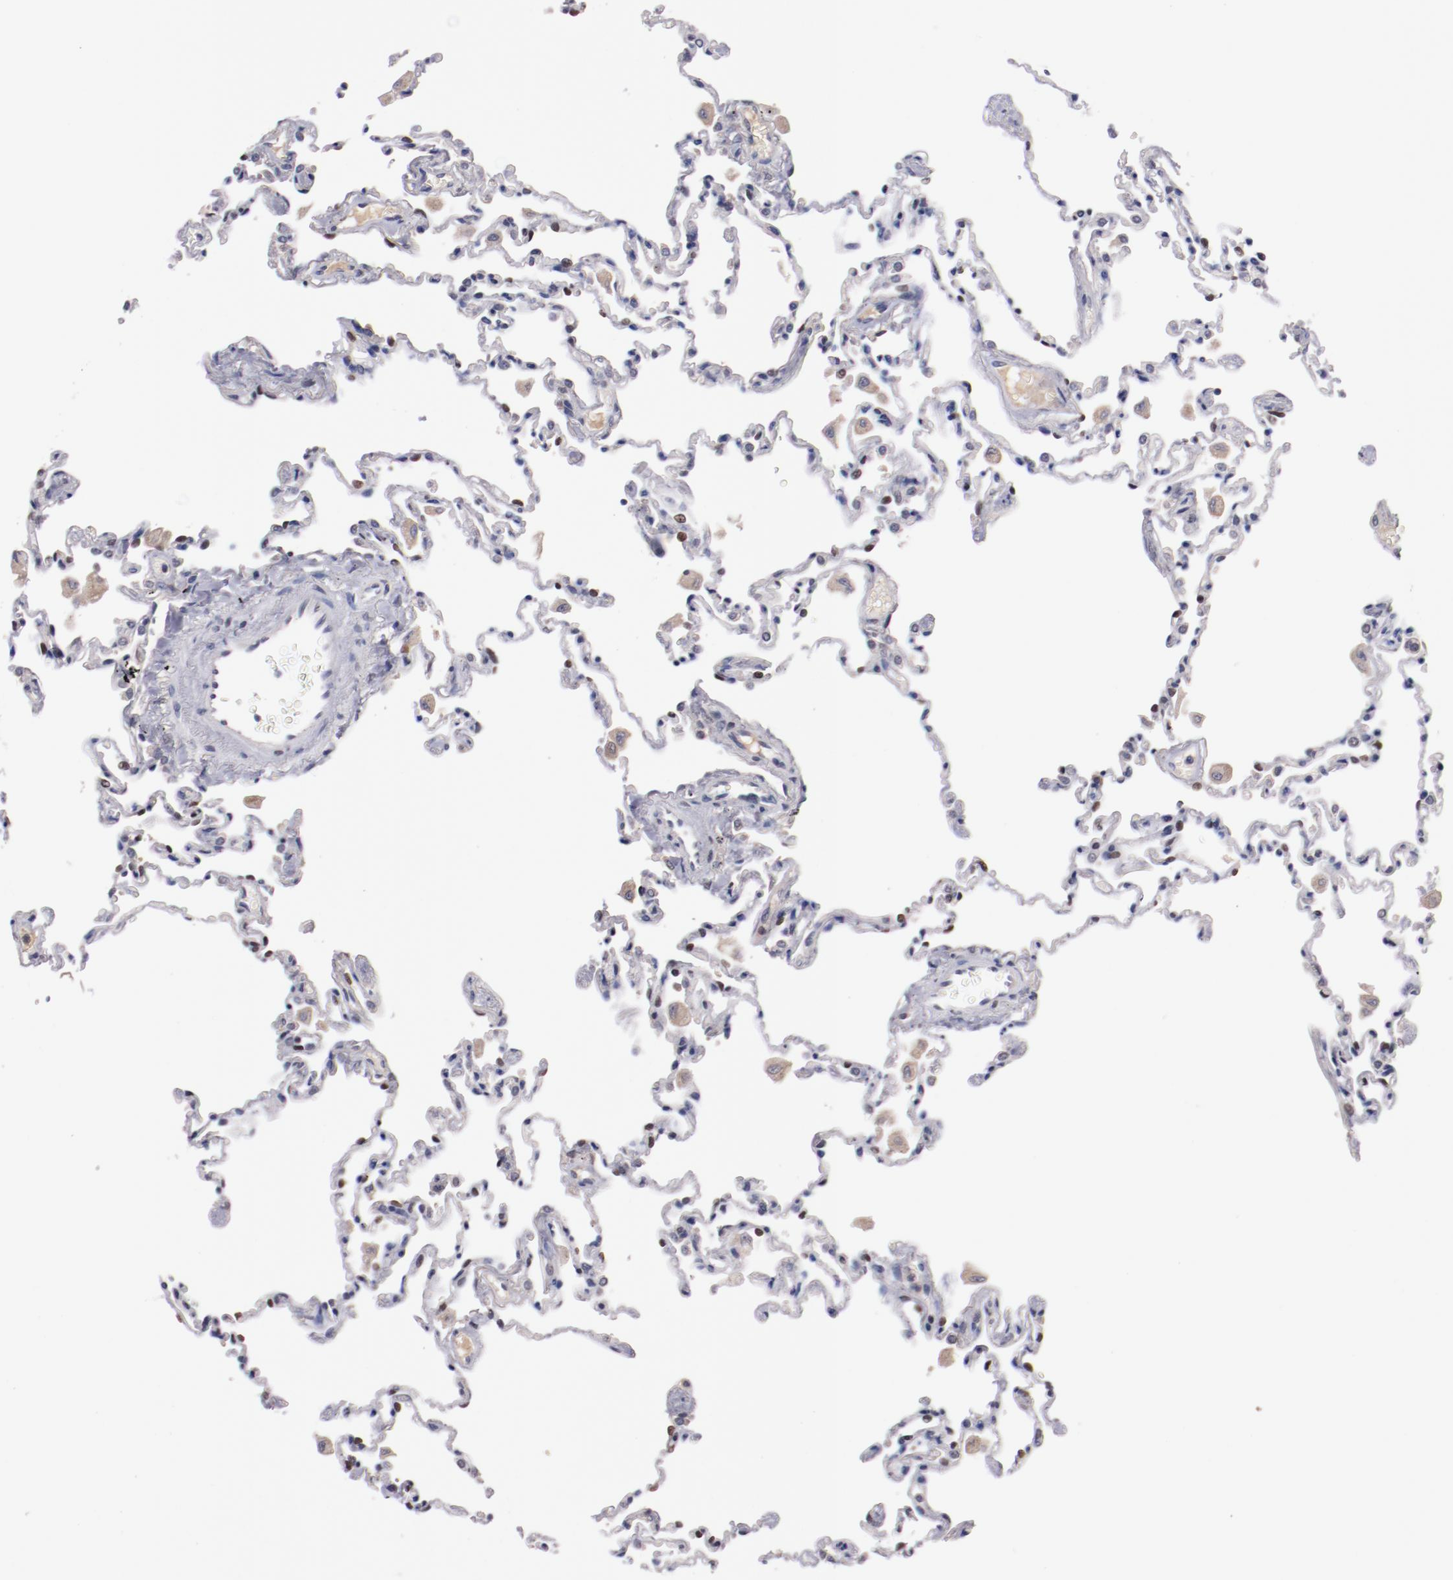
{"staining": {"intensity": "negative", "quantity": "none", "location": "none"}, "tissue": "lung", "cell_type": "Alveolar cells", "image_type": "normal", "snomed": [{"axis": "morphology", "description": "Normal tissue, NOS"}, {"axis": "topography", "description": "Lung"}], "caption": "Alveolar cells are negative for protein expression in unremarkable human lung. (Brightfield microscopy of DAB (3,3'-diaminobenzidine) immunohistochemistry (IHC) at high magnification).", "gene": "FAM81A", "patient": {"sex": "male", "age": 59}}